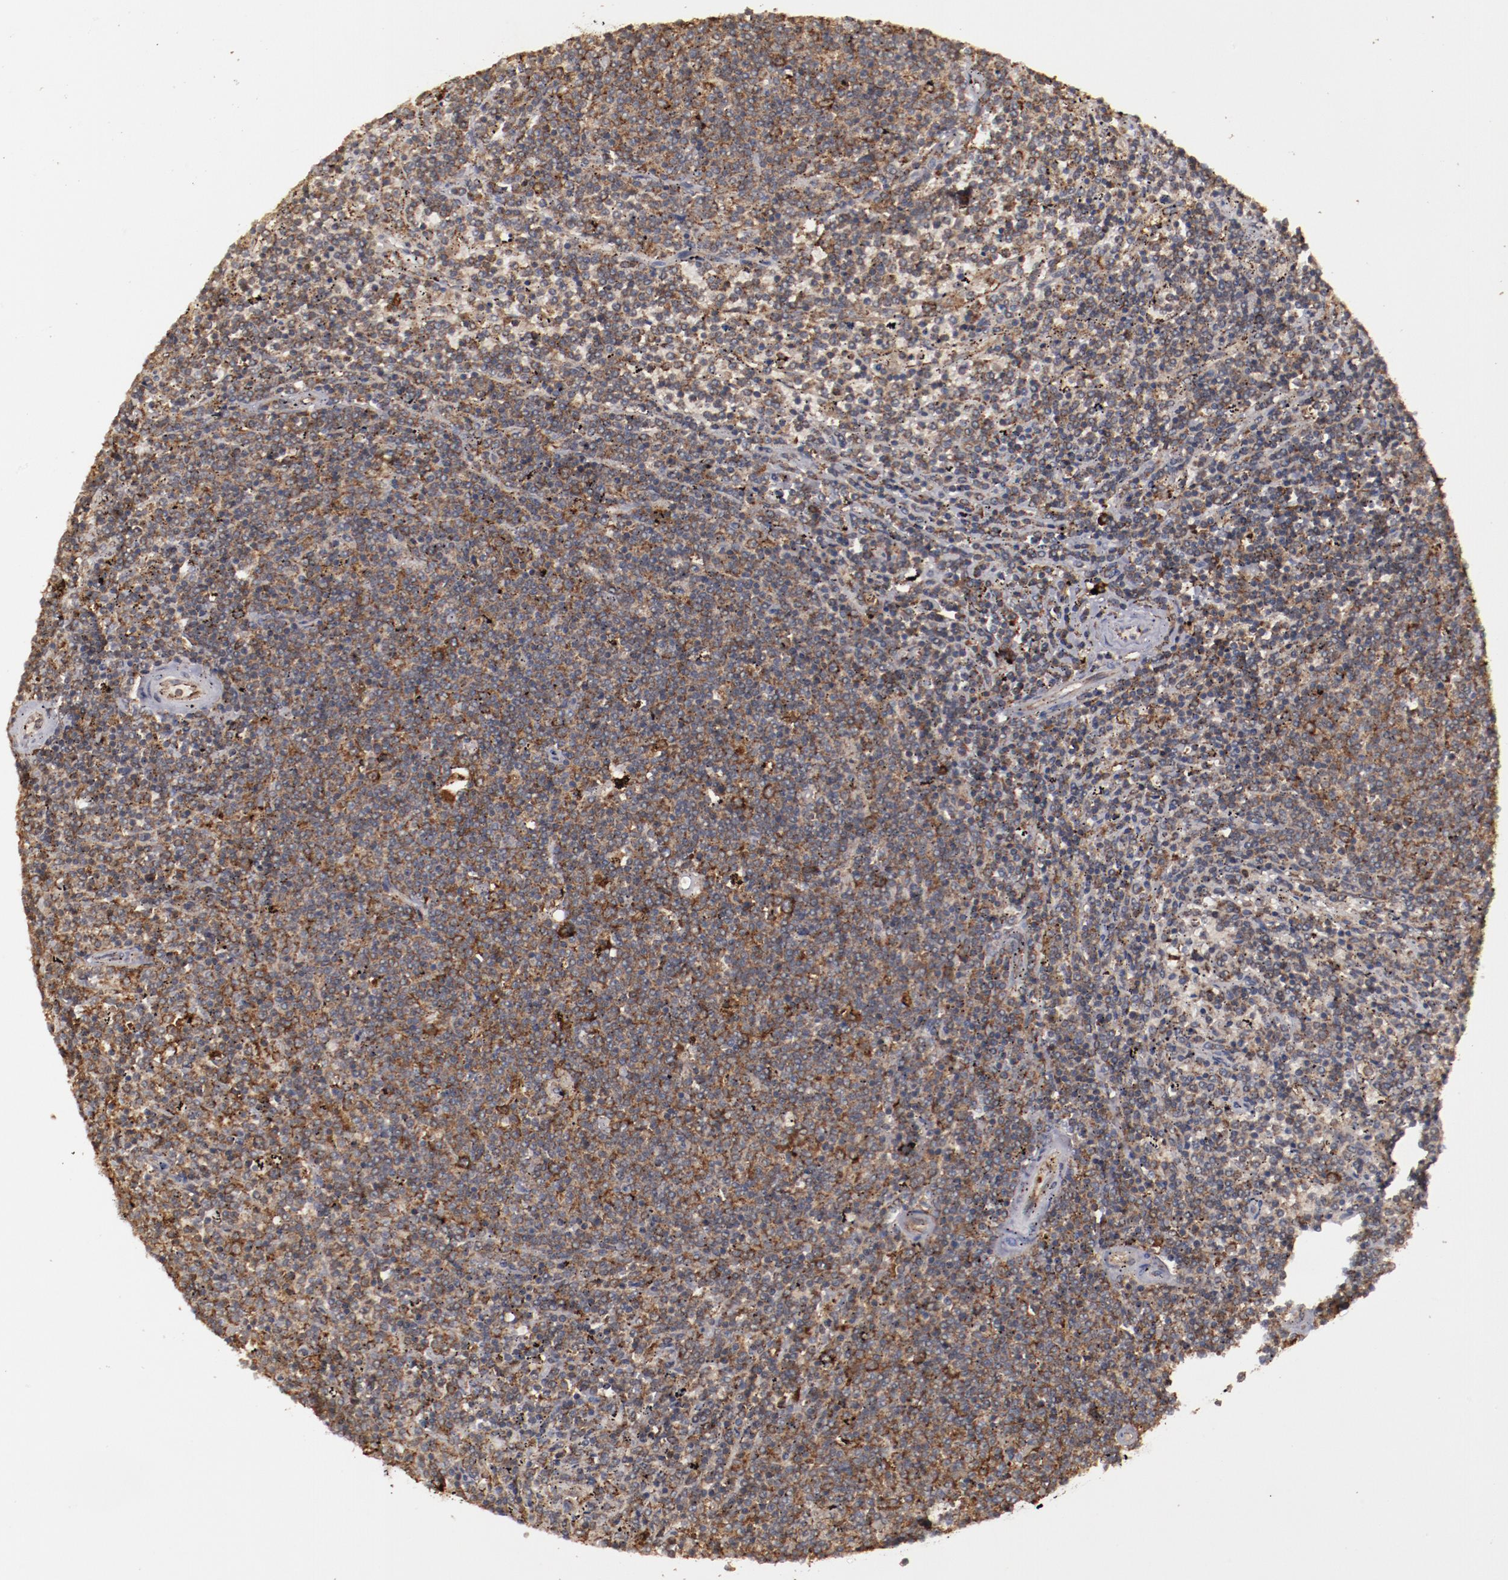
{"staining": {"intensity": "strong", "quantity": ">75%", "location": "cytoplasmic/membranous"}, "tissue": "lymphoma", "cell_type": "Tumor cells", "image_type": "cancer", "snomed": [{"axis": "morphology", "description": "Malignant lymphoma, non-Hodgkin's type, Low grade"}, {"axis": "topography", "description": "Spleen"}], "caption": "Tumor cells show high levels of strong cytoplasmic/membranous staining in about >75% of cells in malignant lymphoma, non-Hodgkin's type (low-grade).", "gene": "RPS4Y1", "patient": {"sex": "female", "age": 50}}